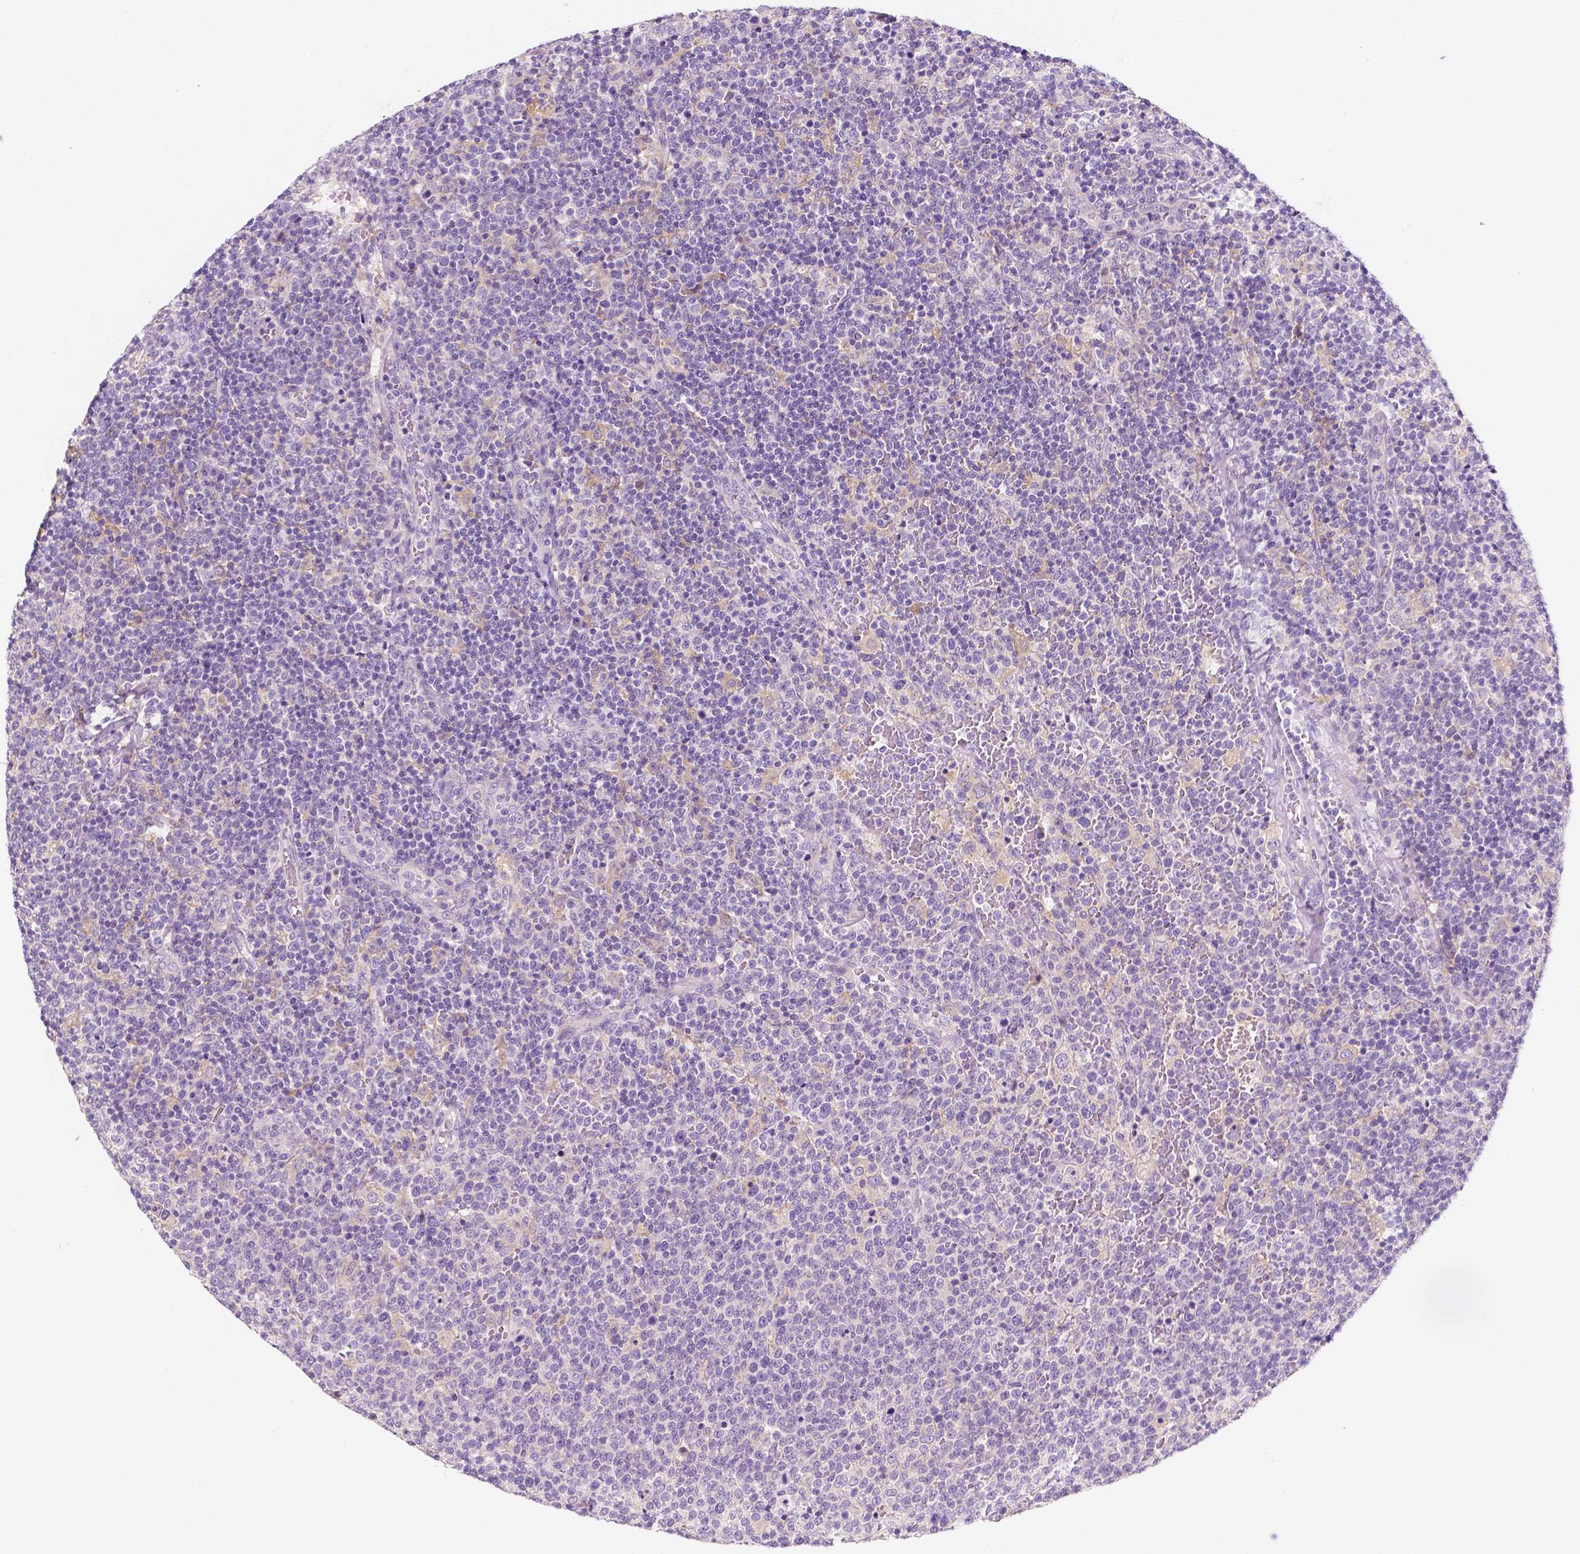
{"staining": {"intensity": "negative", "quantity": "none", "location": "none"}, "tissue": "lymphoma", "cell_type": "Tumor cells", "image_type": "cancer", "snomed": [{"axis": "morphology", "description": "Malignant lymphoma, non-Hodgkin's type, High grade"}, {"axis": "topography", "description": "Lymph node"}], "caption": "Tumor cells are negative for brown protein staining in malignant lymphoma, non-Hodgkin's type (high-grade).", "gene": "SIRT2", "patient": {"sex": "male", "age": 61}}